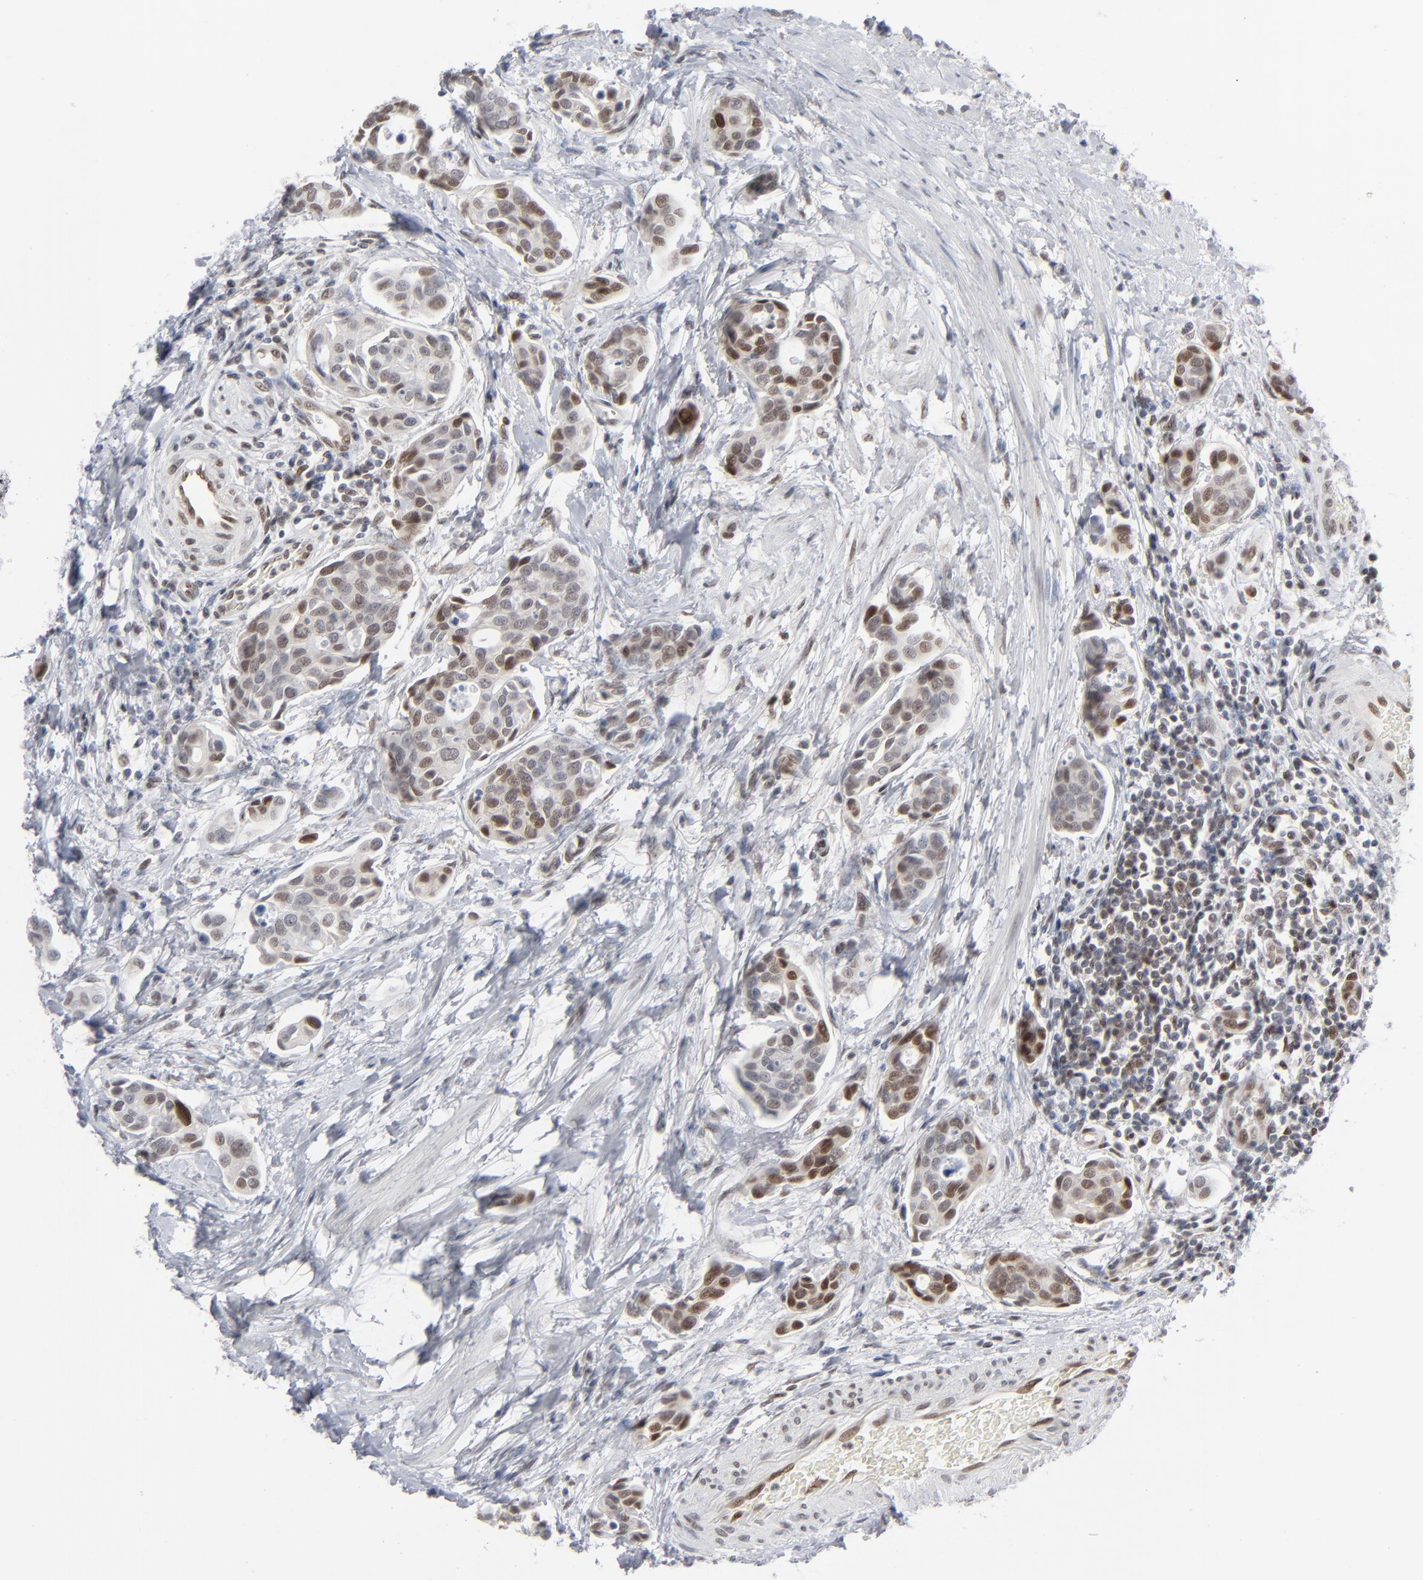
{"staining": {"intensity": "weak", "quantity": "25%-75%", "location": "nuclear"}, "tissue": "urothelial cancer", "cell_type": "Tumor cells", "image_type": "cancer", "snomed": [{"axis": "morphology", "description": "Urothelial carcinoma, High grade"}, {"axis": "topography", "description": "Urinary bladder"}], "caption": "Immunohistochemistry (DAB) staining of high-grade urothelial carcinoma exhibits weak nuclear protein staining in about 25%-75% of tumor cells.", "gene": "IRF9", "patient": {"sex": "male", "age": 78}}